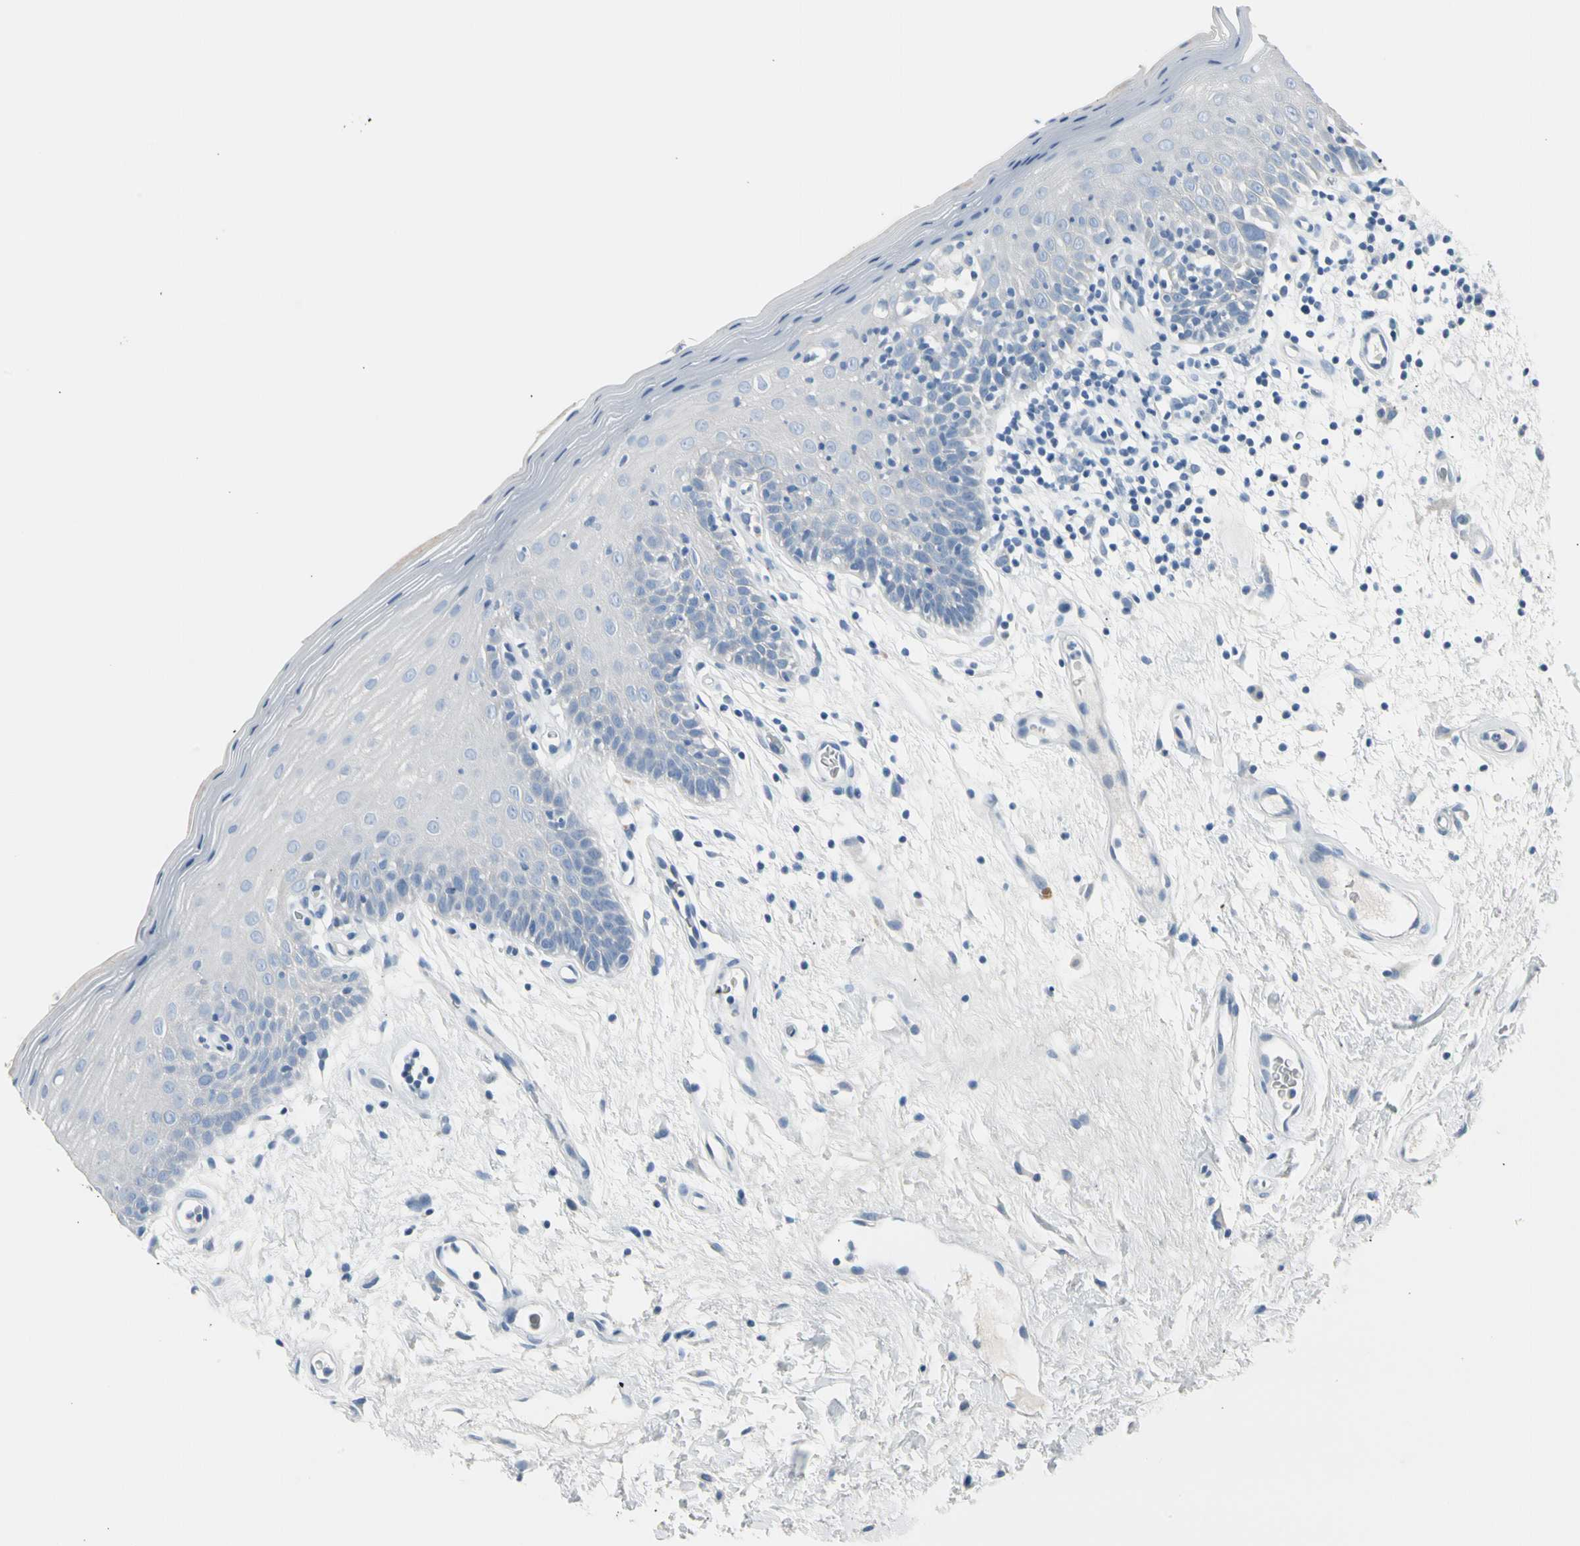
{"staining": {"intensity": "negative", "quantity": "none", "location": "none"}, "tissue": "oral mucosa", "cell_type": "Squamous epithelial cells", "image_type": "normal", "snomed": [{"axis": "morphology", "description": "Normal tissue, NOS"}, {"axis": "morphology", "description": "Squamous cell carcinoma, NOS"}, {"axis": "topography", "description": "Skeletal muscle"}, {"axis": "topography", "description": "Oral tissue"}, {"axis": "topography", "description": "Head-Neck"}], "caption": "Immunohistochemistry (IHC) micrograph of normal oral mucosa: oral mucosa stained with DAB (3,3'-diaminobenzidine) reveals no significant protein expression in squamous epithelial cells.", "gene": "TPO", "patient": {"sex": "male", "age": 71}}